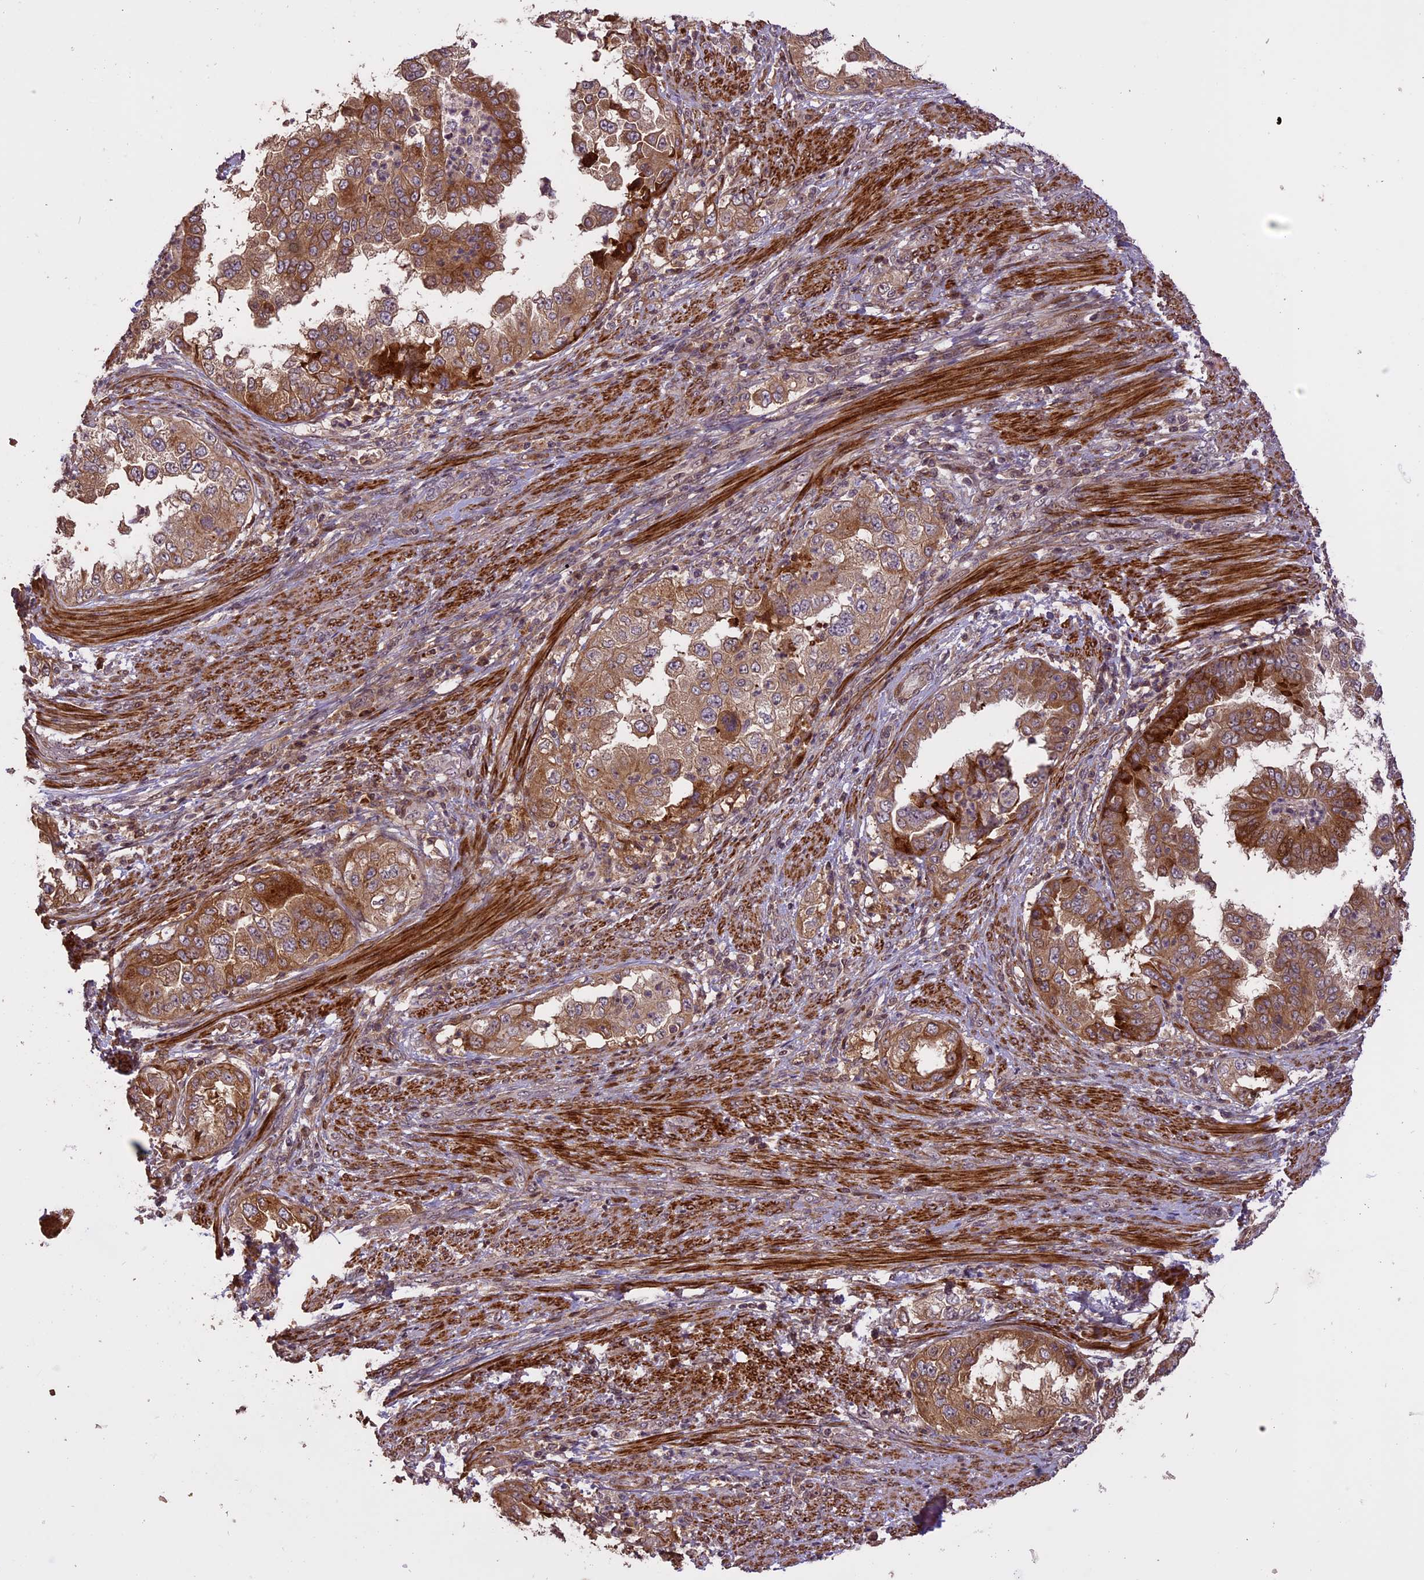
{"staining": {"intensity": "moderate", "quantity": ">75%", "location": "cytoplasmic/membranous"}, "tissue": "endometrial cancer", "cell_type": "Tumor cells", "image_type": "cancer", "snomed": [{"axis": "morphology", "description": "Adenocarcinoma, NOS"}, {"axis": "topography", "description": "Endometrium"}], "caption": "There is medium levels of moderate cytoplasmic/membranous positivity in tumor cells of endometrial adenocarcinoma, as demonstrated by immunohistochemical staining (brown color).", "gene": "ENHO", "patient": {"sex": "female", "age": 85}}